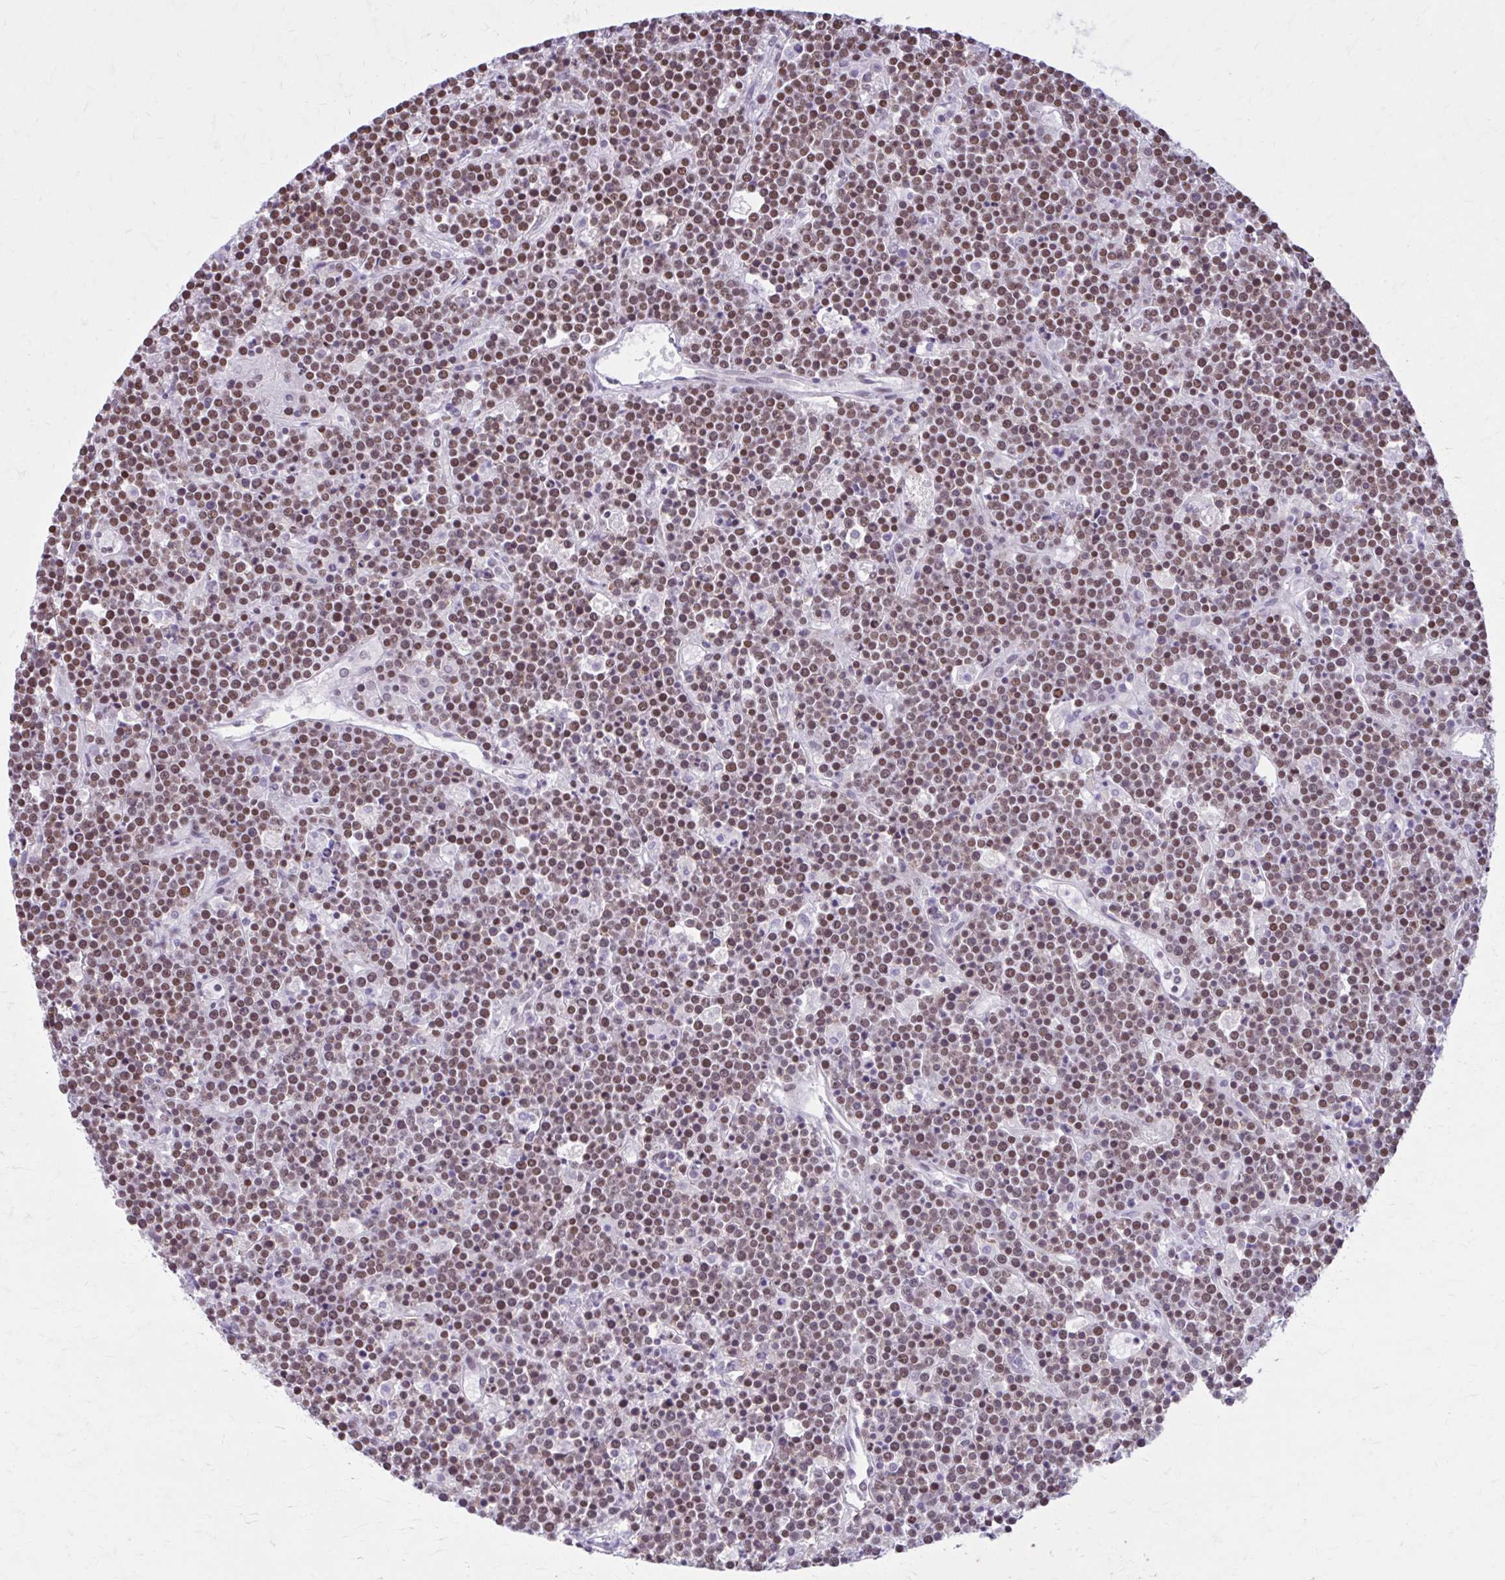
{"staining": {"intensity": "moderate", "quantity": "25%-75%", "location": "nuclear"}, "tissue": "lymphoma", "cell_type": "Tumor cells", "image_type": "cancer", "snomed": [{"axis": "morphology", "description": "Malignant lymphoma, non-Hodgkin's type, High grade"}, {"axis": "topography", "description": "Ovary"}], "caption": "Immunohistochemical staining of lymphoma displays moderate nuclear protein positivity in approximately 25%-75% of tumor cells.", "gene": "PABIR1", "patient": {"sex": "female", "age": 56}}